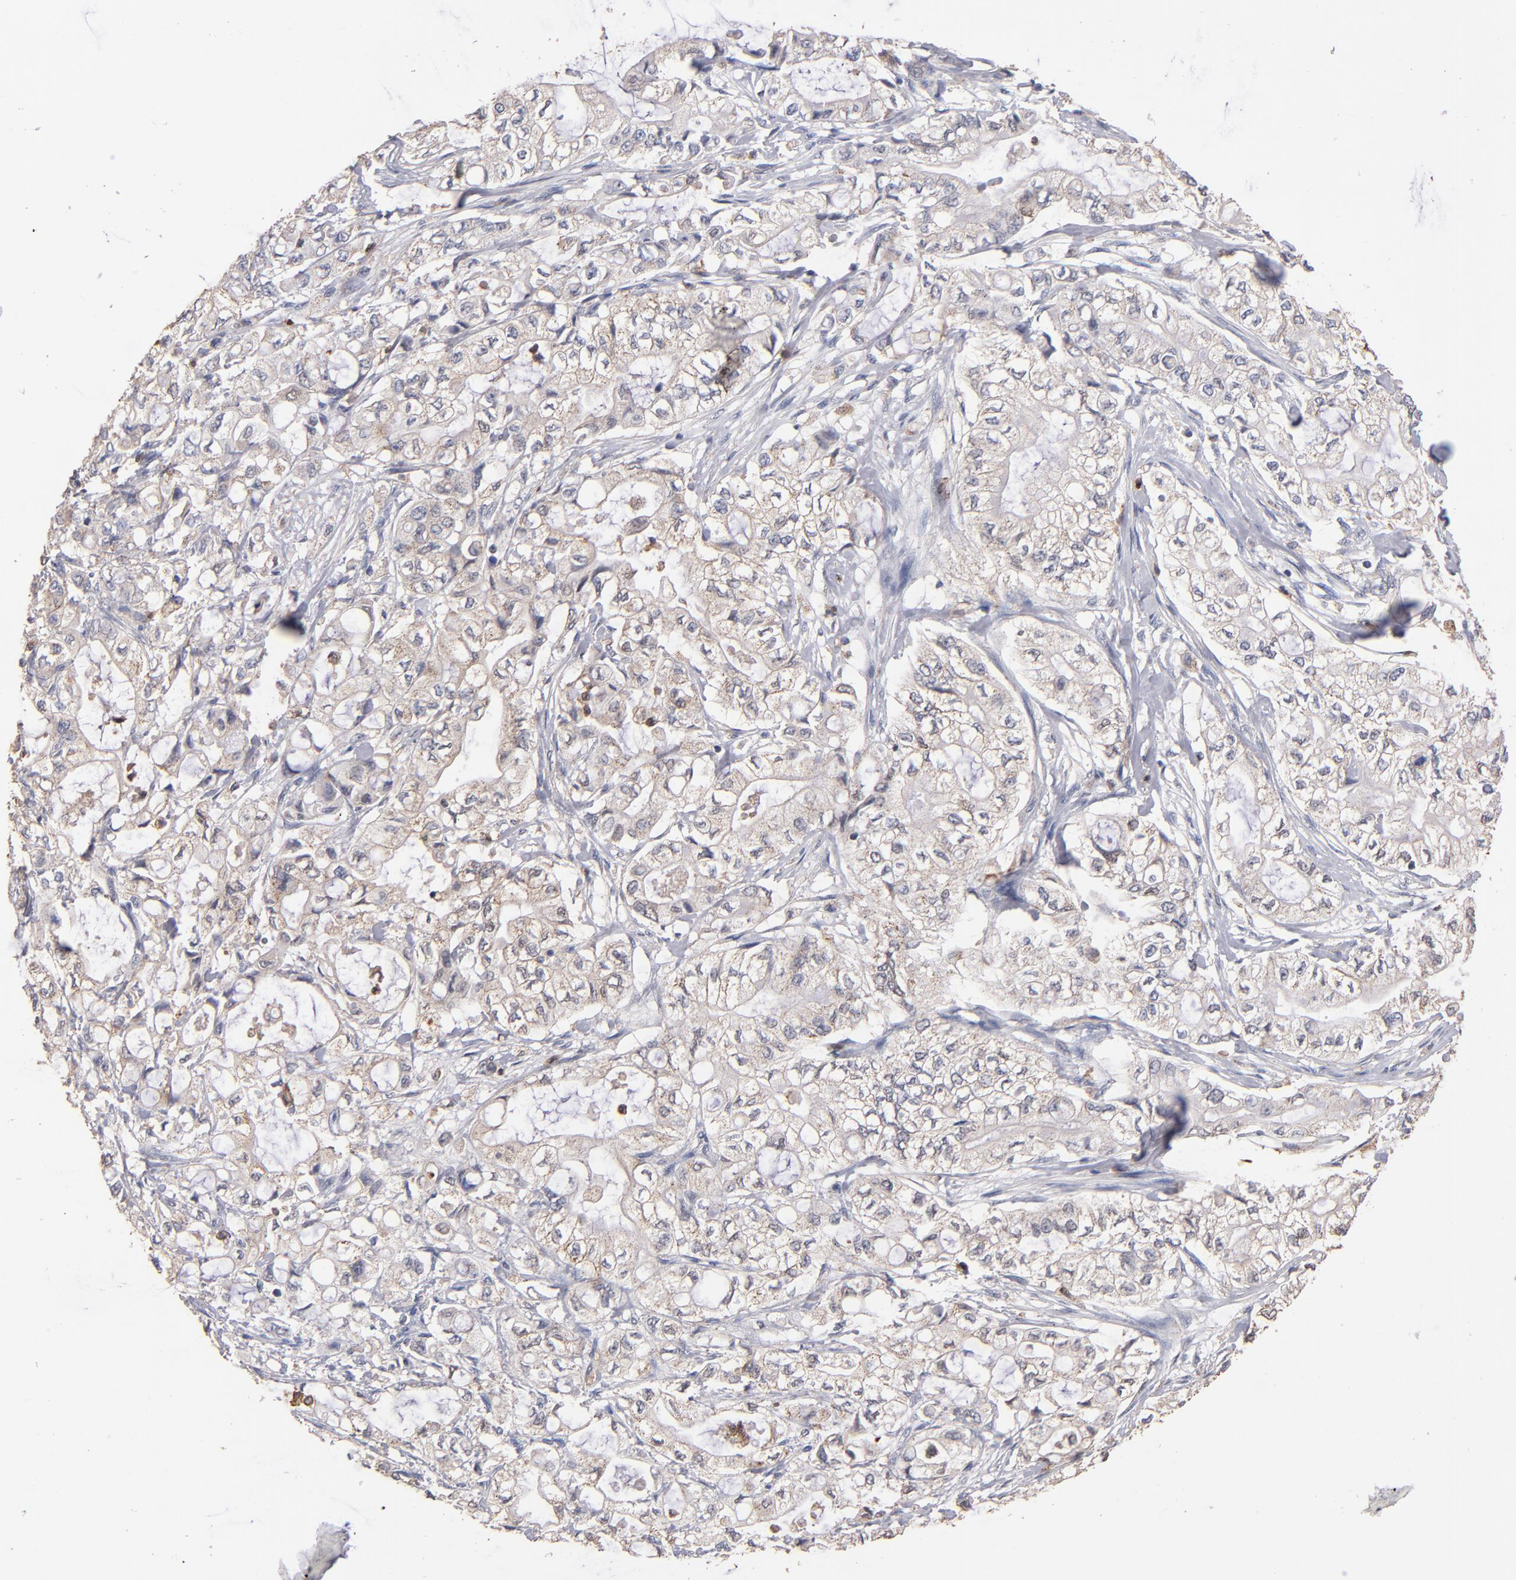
{"staining": {"intensity": "weak", "quantity": "25%-75%", "location": "cytoplasmic/membranous,nuclear"}, "tissue": "pancreatic cancer", "cell_type": "Tumor cells", "image_type": "cancer", "snomed": [{"axis": "morphology", "description": "Adenocarcinoma, NOS"}, {"axis": "topography", "description": "Pancreas"}], "caption": "A low amount of weak cytoplasmic/membranous and nuclear staining is seen in approximately 25%-75% of tumor cells in adenocarcinoma (pancreatic) tissue. The staining was performed using DAB (3,3'-diaminobenzidine) to visualize the protein expression in brown, while the nuclei were stained in blue with hematoxylin (Magnification: 20x).", "gene": "RO60", "patient": {"sex": "male", "age": 79}}